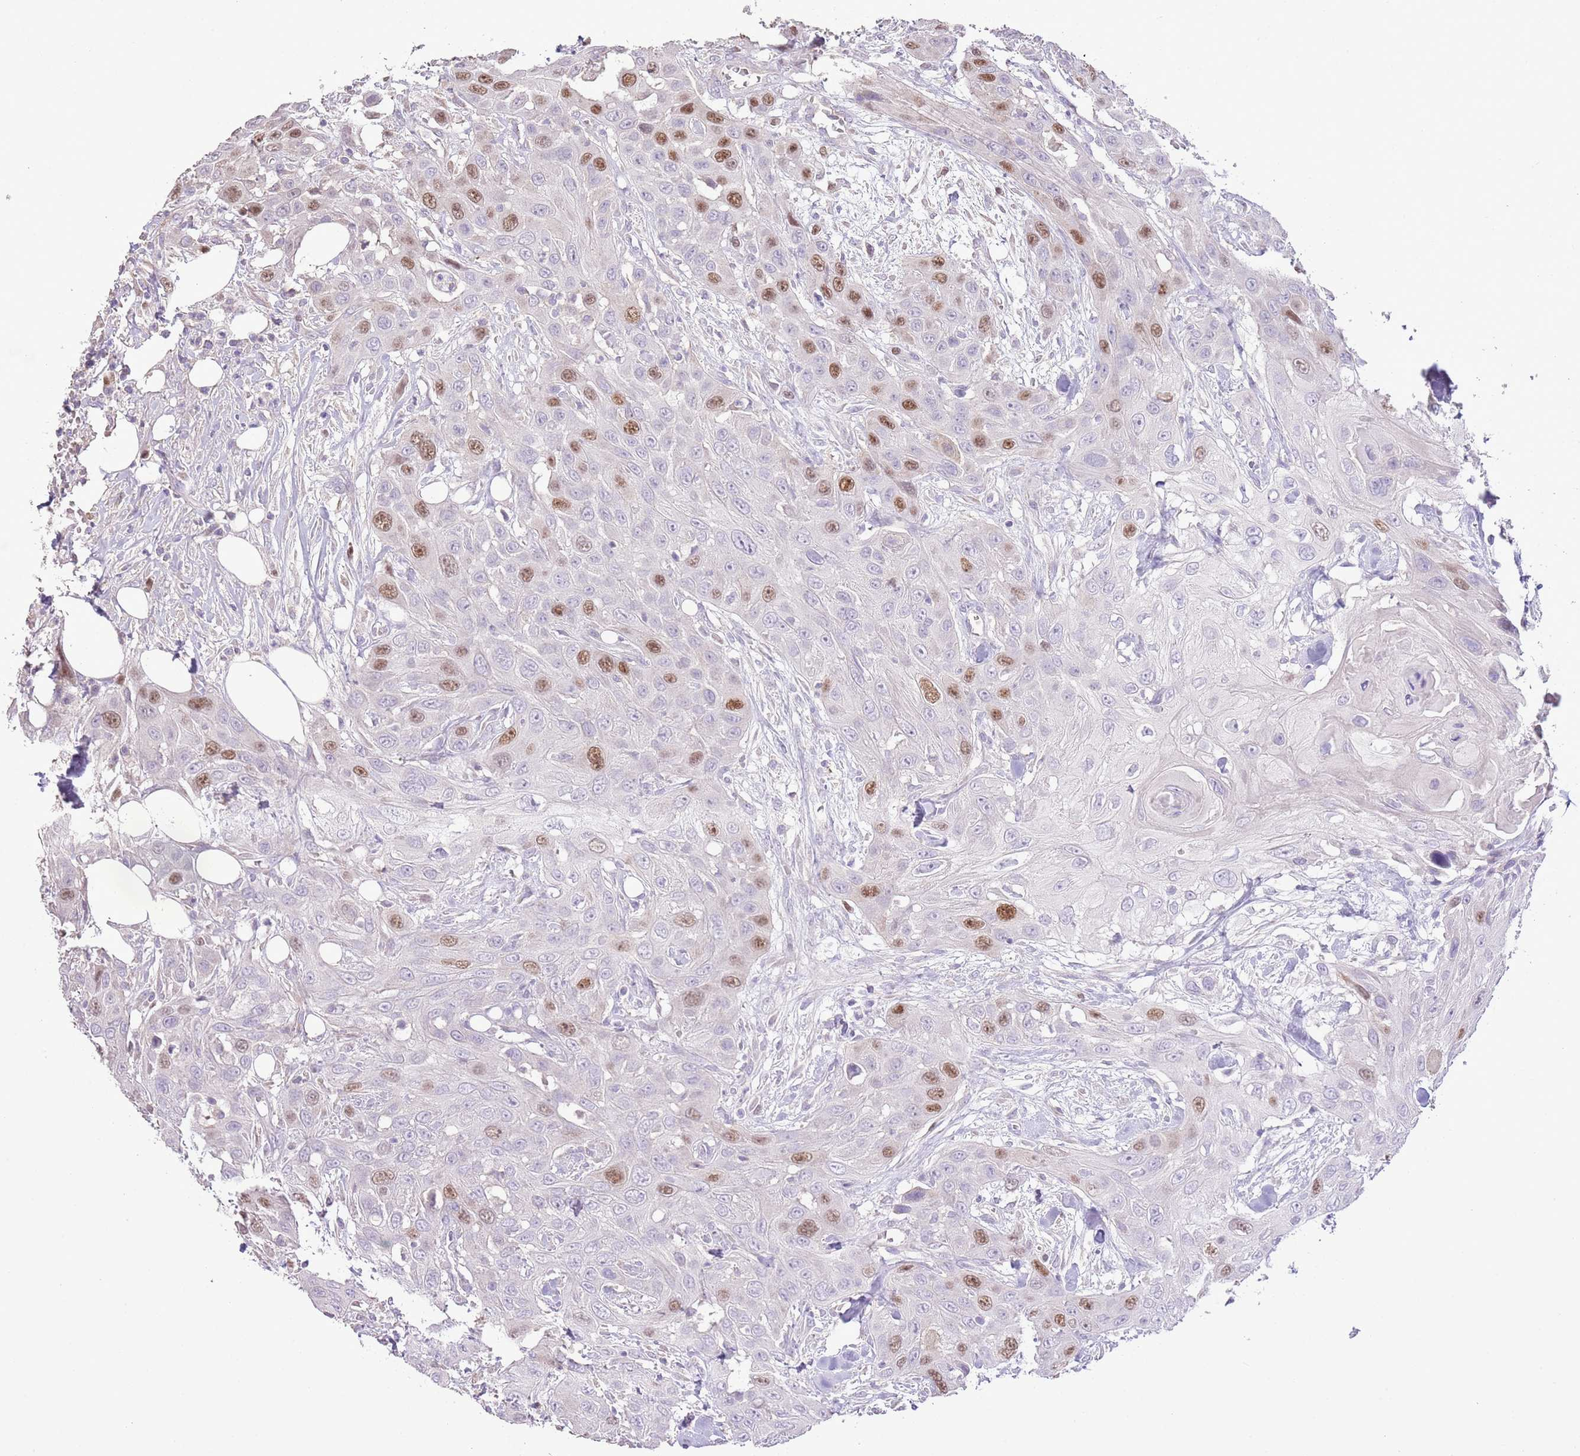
{"staining": {"intensity": "moderate", "quantity": "25%-75%", "location": "nuclear"}, "tissue": "head and neck cancer", "cell_type": "Tumor cells", "image_type": "cancer", "snomed": [{"axis": "morphology", "description": "Squamous cell carcinoma, NOS"}, {"axis": "topography", "description": "Head-Neck"}], "caption": "Immunohistochemical staining of head and neck cancer (squamous cell carcinoma) exhibits medium levels of moderate nuclear protein expression in approximately 25%-75% of tumor cells.", "gene": "GMNN", "patient": {"sex": "male", "age": 81}}